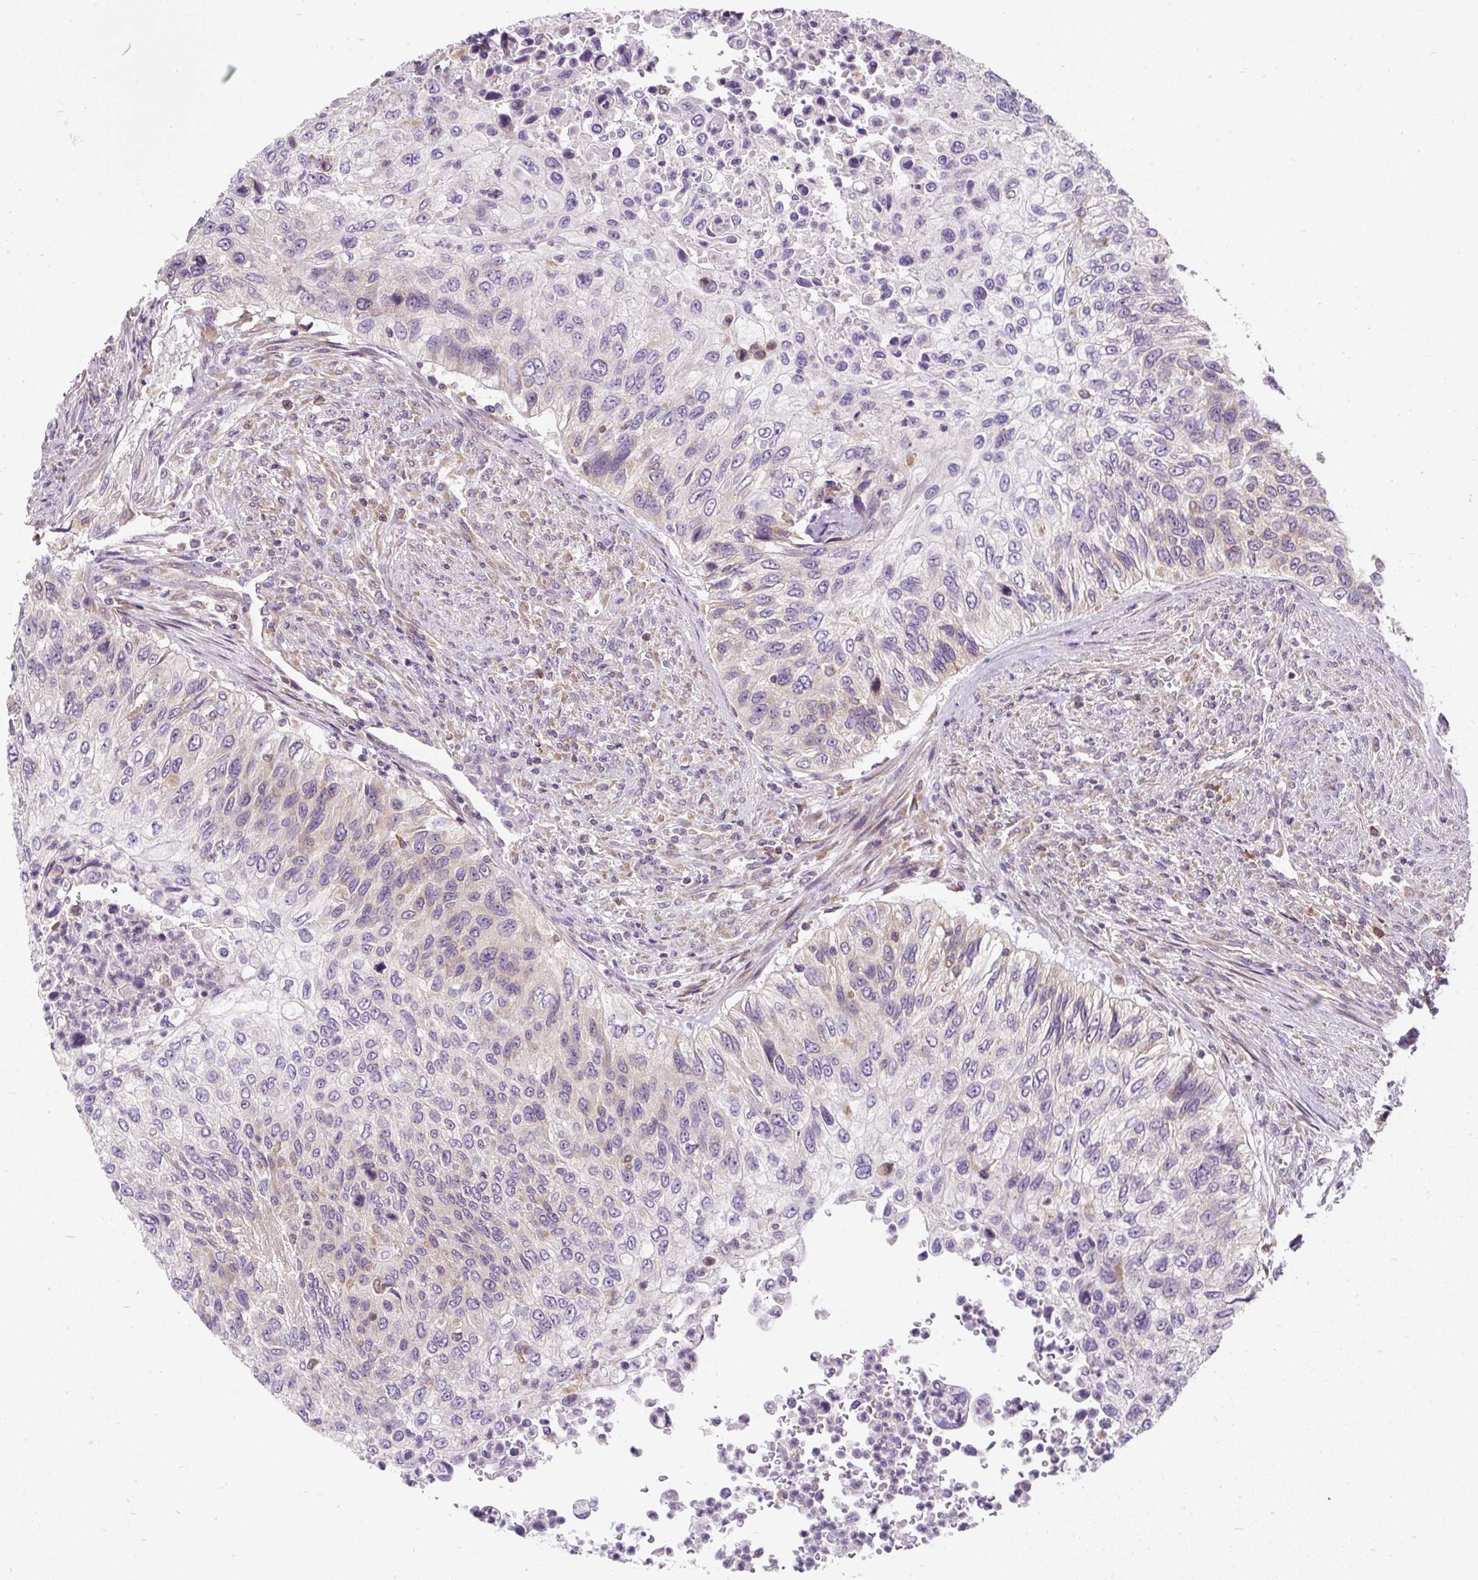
{"staining": {"intensity": "negative", "quantity": "none", "location": "none"}, "tissue": "urothelial cancer", "cell_type": "Tumor cells", "image_type": "cancer", "snomed": [{"axis": "morphology", "description": "Urothelial carcinoma, High grade"}, {"axis": "topography", "description": "Urinary bladder"}], "caption": "Tumor cells are negative for protein expression in human high-grade urothelial carcinoma.", "gene": "CYP20A1", "patient": {"sex": "female", "age": 60}}